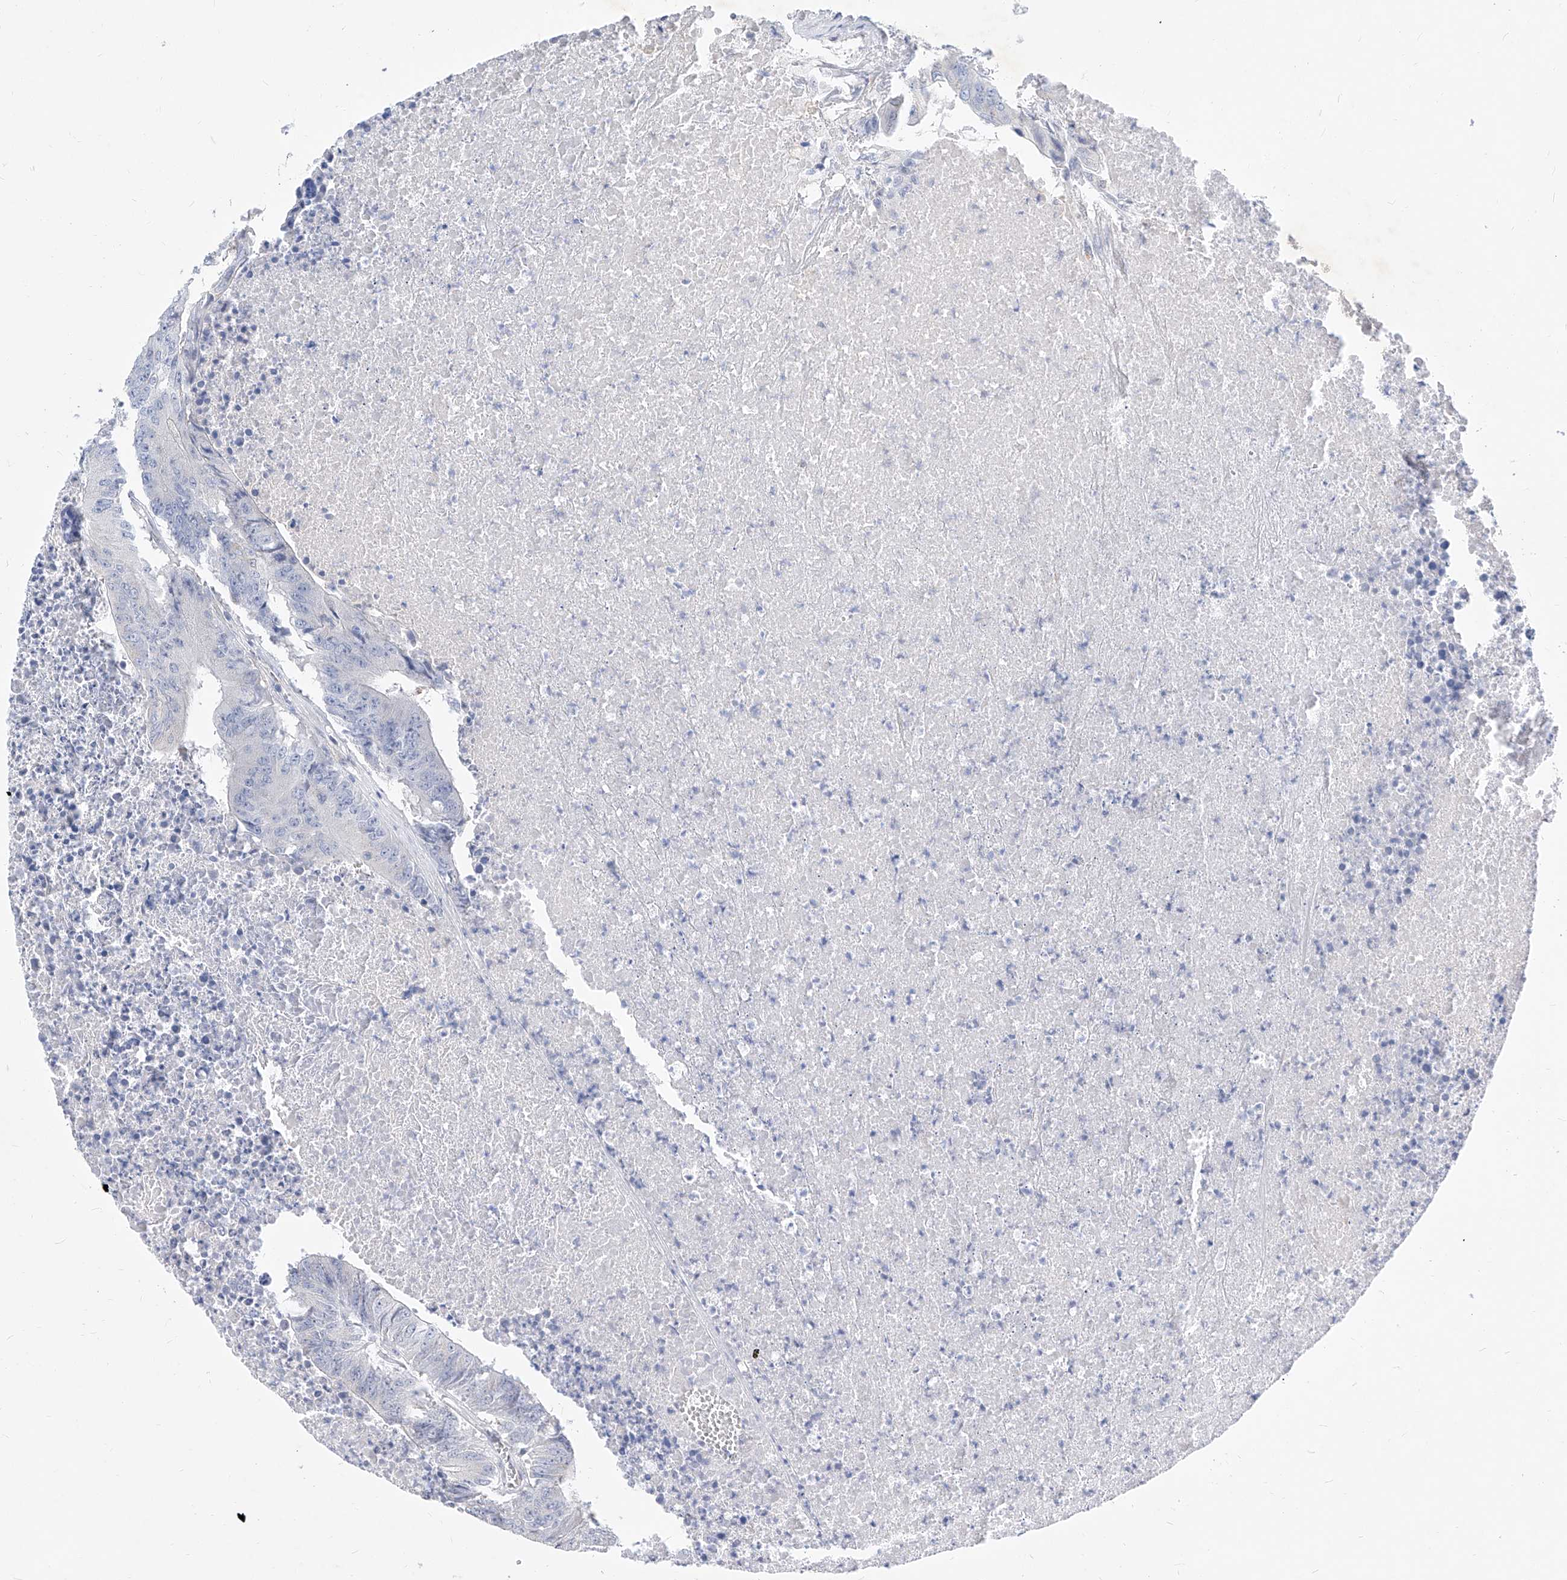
{"staining": {"intensity": "negative", "quantity": "none", "location": "none"}, "tissue": "colorectal cancer", "cell_type": "Tumor cells", "image_type": "cancer", "snomed": [{"axis": "morphology", "description": "Adenocarcinoma, NOS"}, {"axis": "topography", "description": "Colon"}], "caption": "Tumor cells show no significant protein staining in colorectal cancer.", "gene": "MX2", "patient": {"sex": "male", "age": 87}}